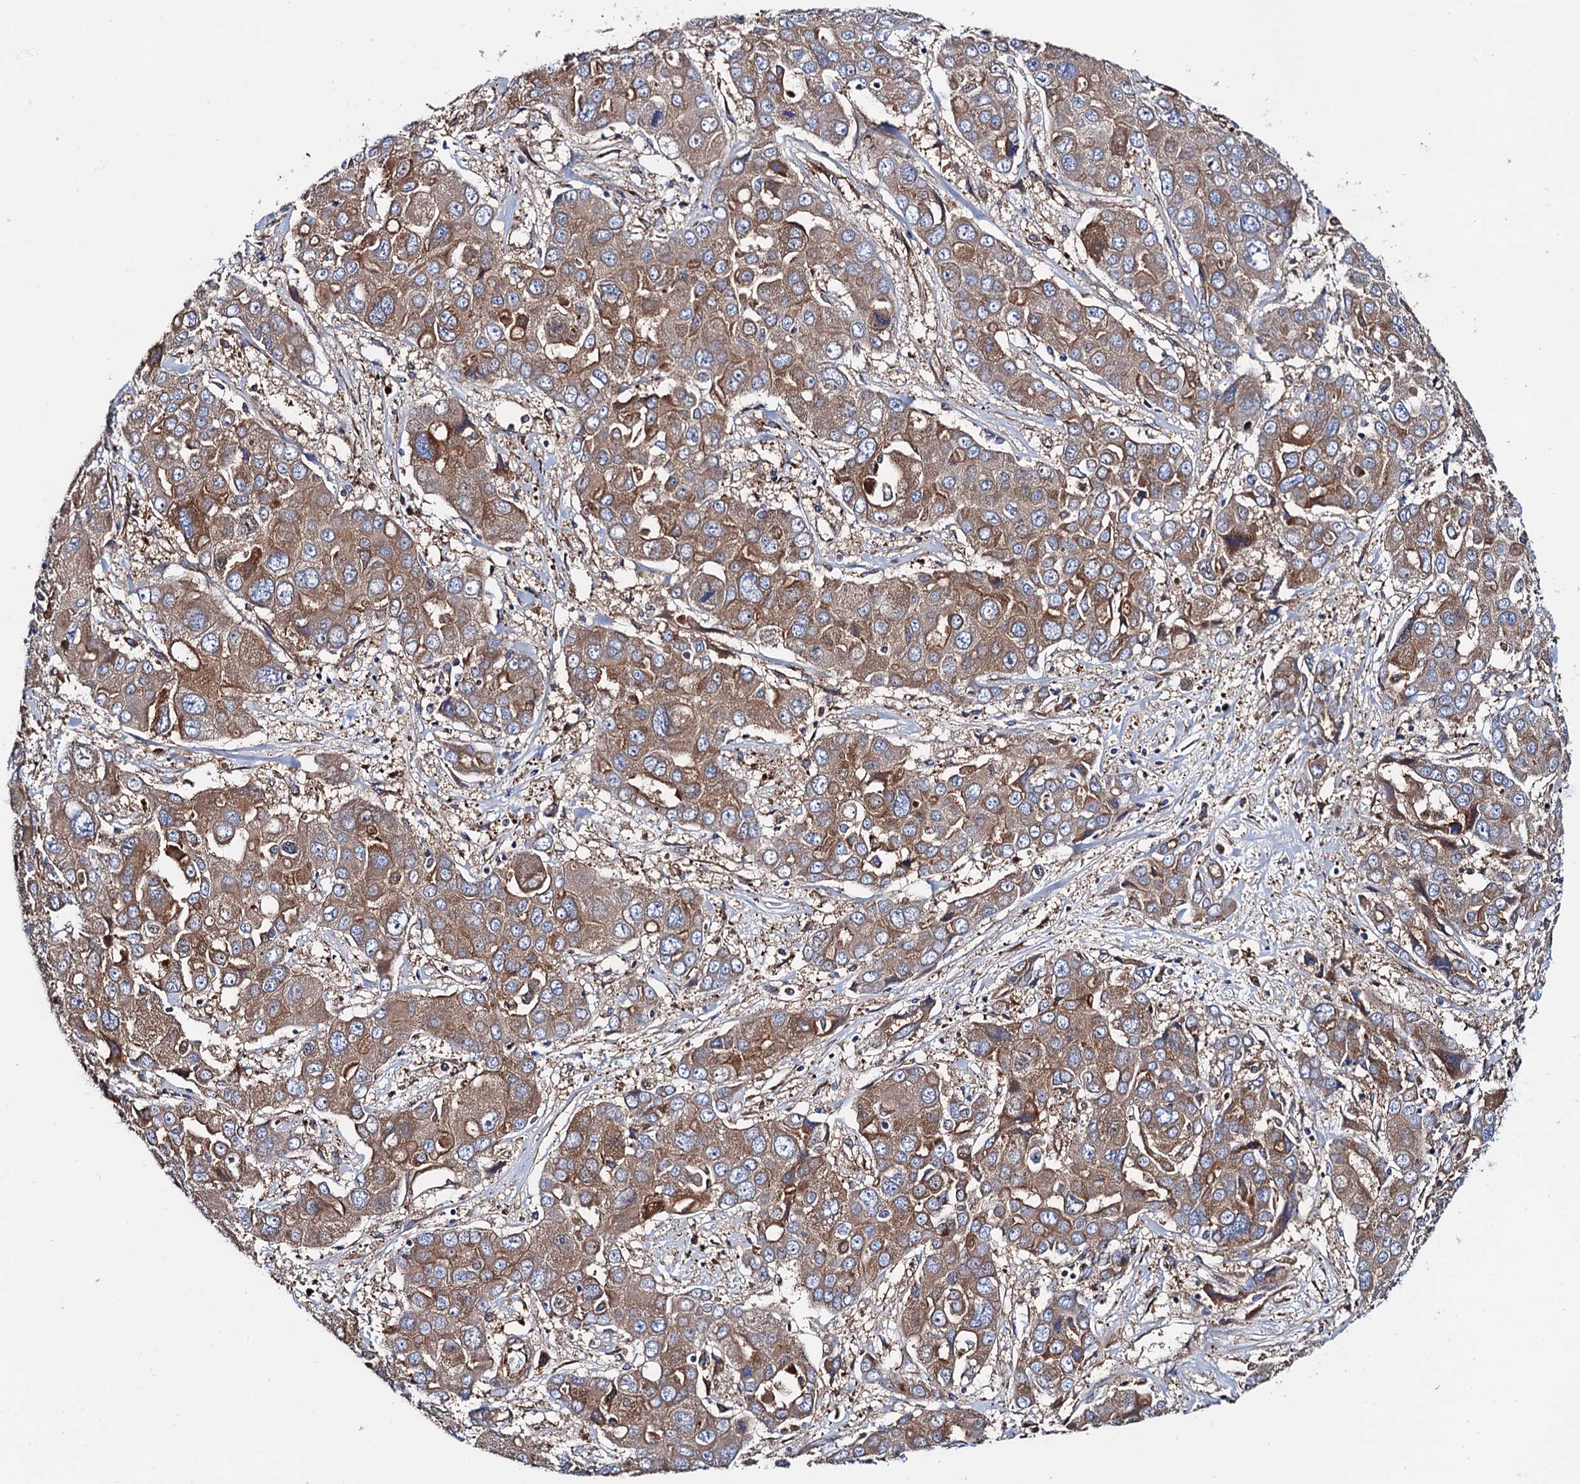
{"staining": {"intensity": "moderate", "quantity": ">75%", "location": "cytoplasmic/membranous"}, "tissue": "liver cancer", "cell_type": "Tumor cells", "image_type": "cancer", "snomed": [{"axis": "morphology", "description": "Cholangiocarcinoma"}, {"axis": "topography", "description": "Liver"}], "caption": "Brown immunohistochemical staining in human liver cancer (cholangiocarcinoma) shows moderate cytoplasmic/membranous expression in approximately >75% of tumor cells.", "gene": "MRPL48", "patient": {"sex": "male", "age": 67}}